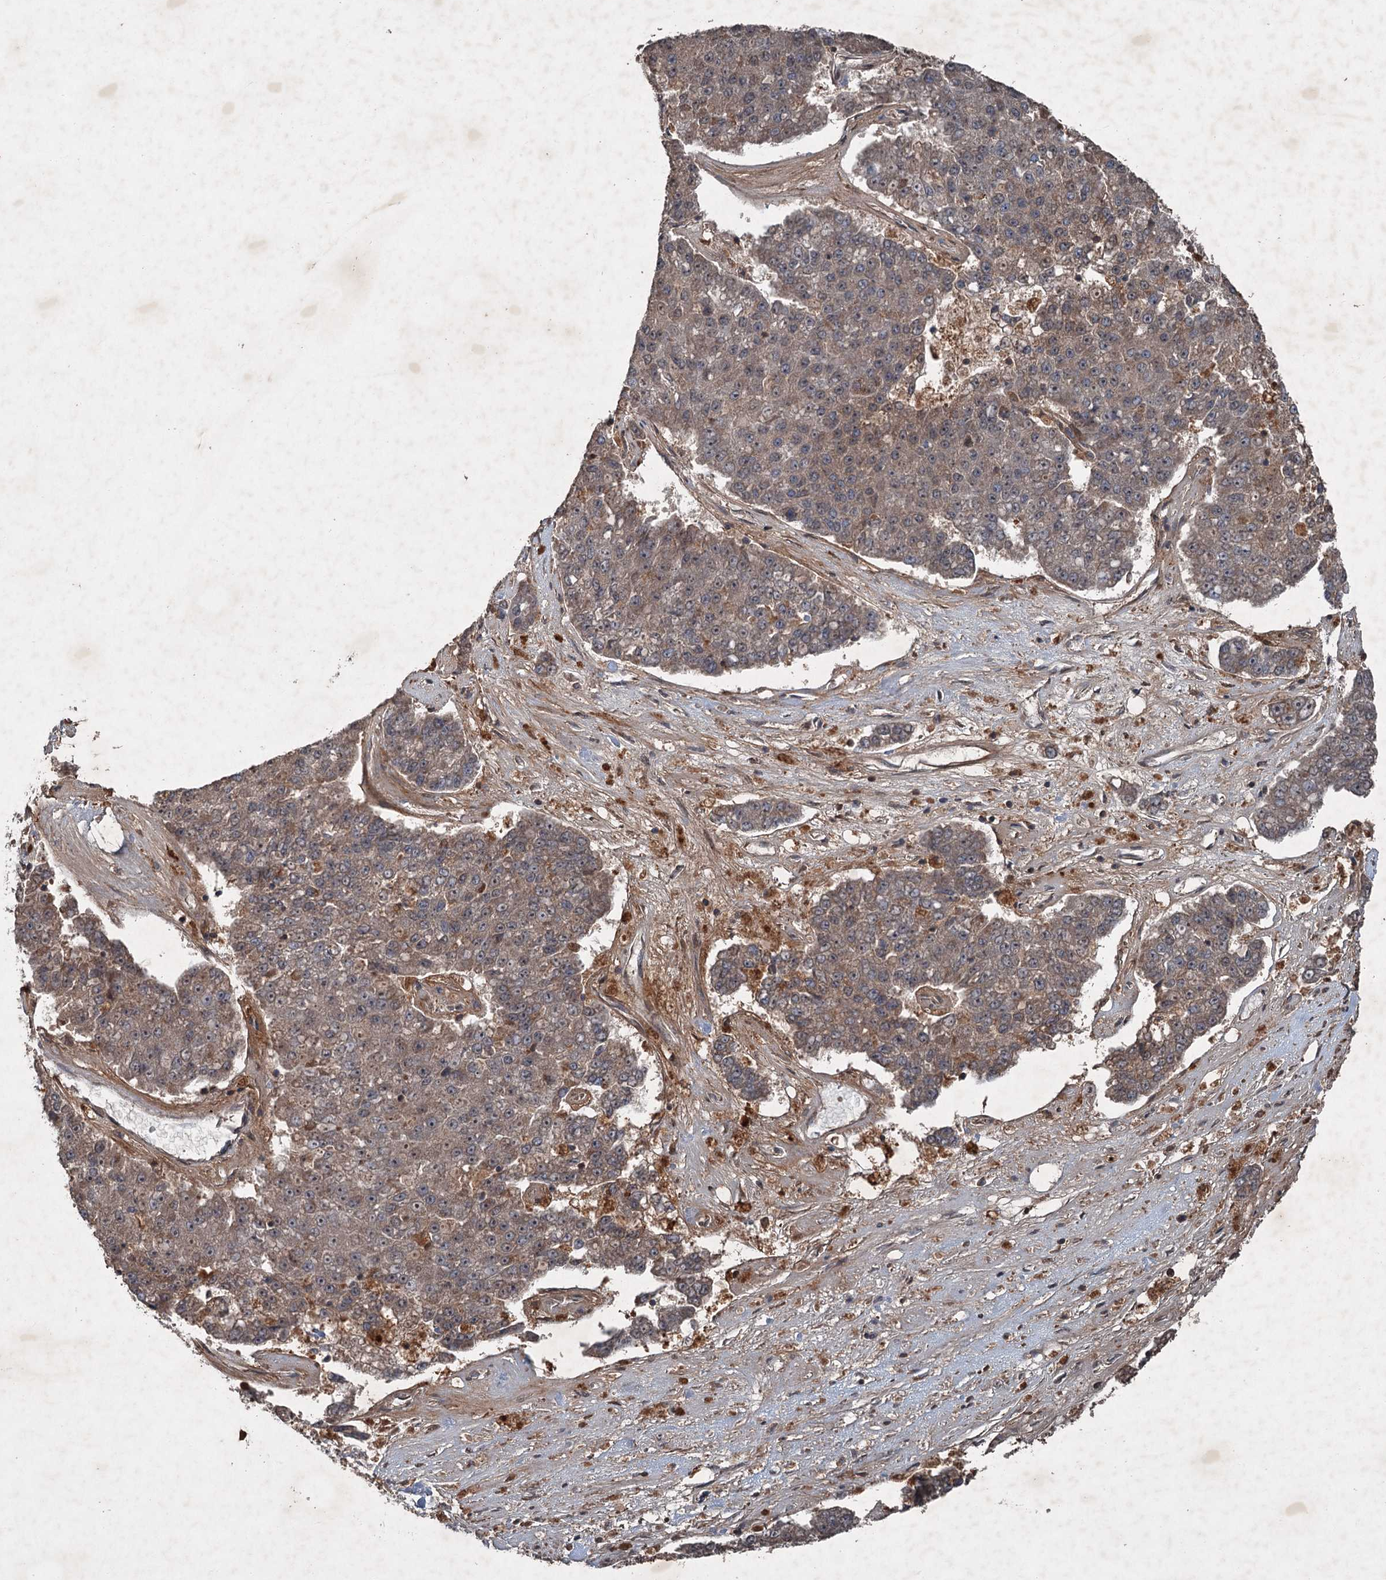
{"staining": {"intensity": "moderate", "quantity": ">75%", "location": "cytoplasmic/membranous"}, "tissue": "pancreatic cancer", "cell_type": "Tumor cells", "image_type": "cancer", "snomed": [{"axis": "morphology", "description": "Adenocarcinoma, NOS"}, {"axis": "topography", "description": "Pancreas"}], "caption": "Immunohistochemical staining of human pancreatic cancer reveals medium levels of moderate cytoplasmic/membranous positivity in about >75% of tumor cells.", "gene": "ALAS1", "patient": {"sex": "male", "age": 50}}